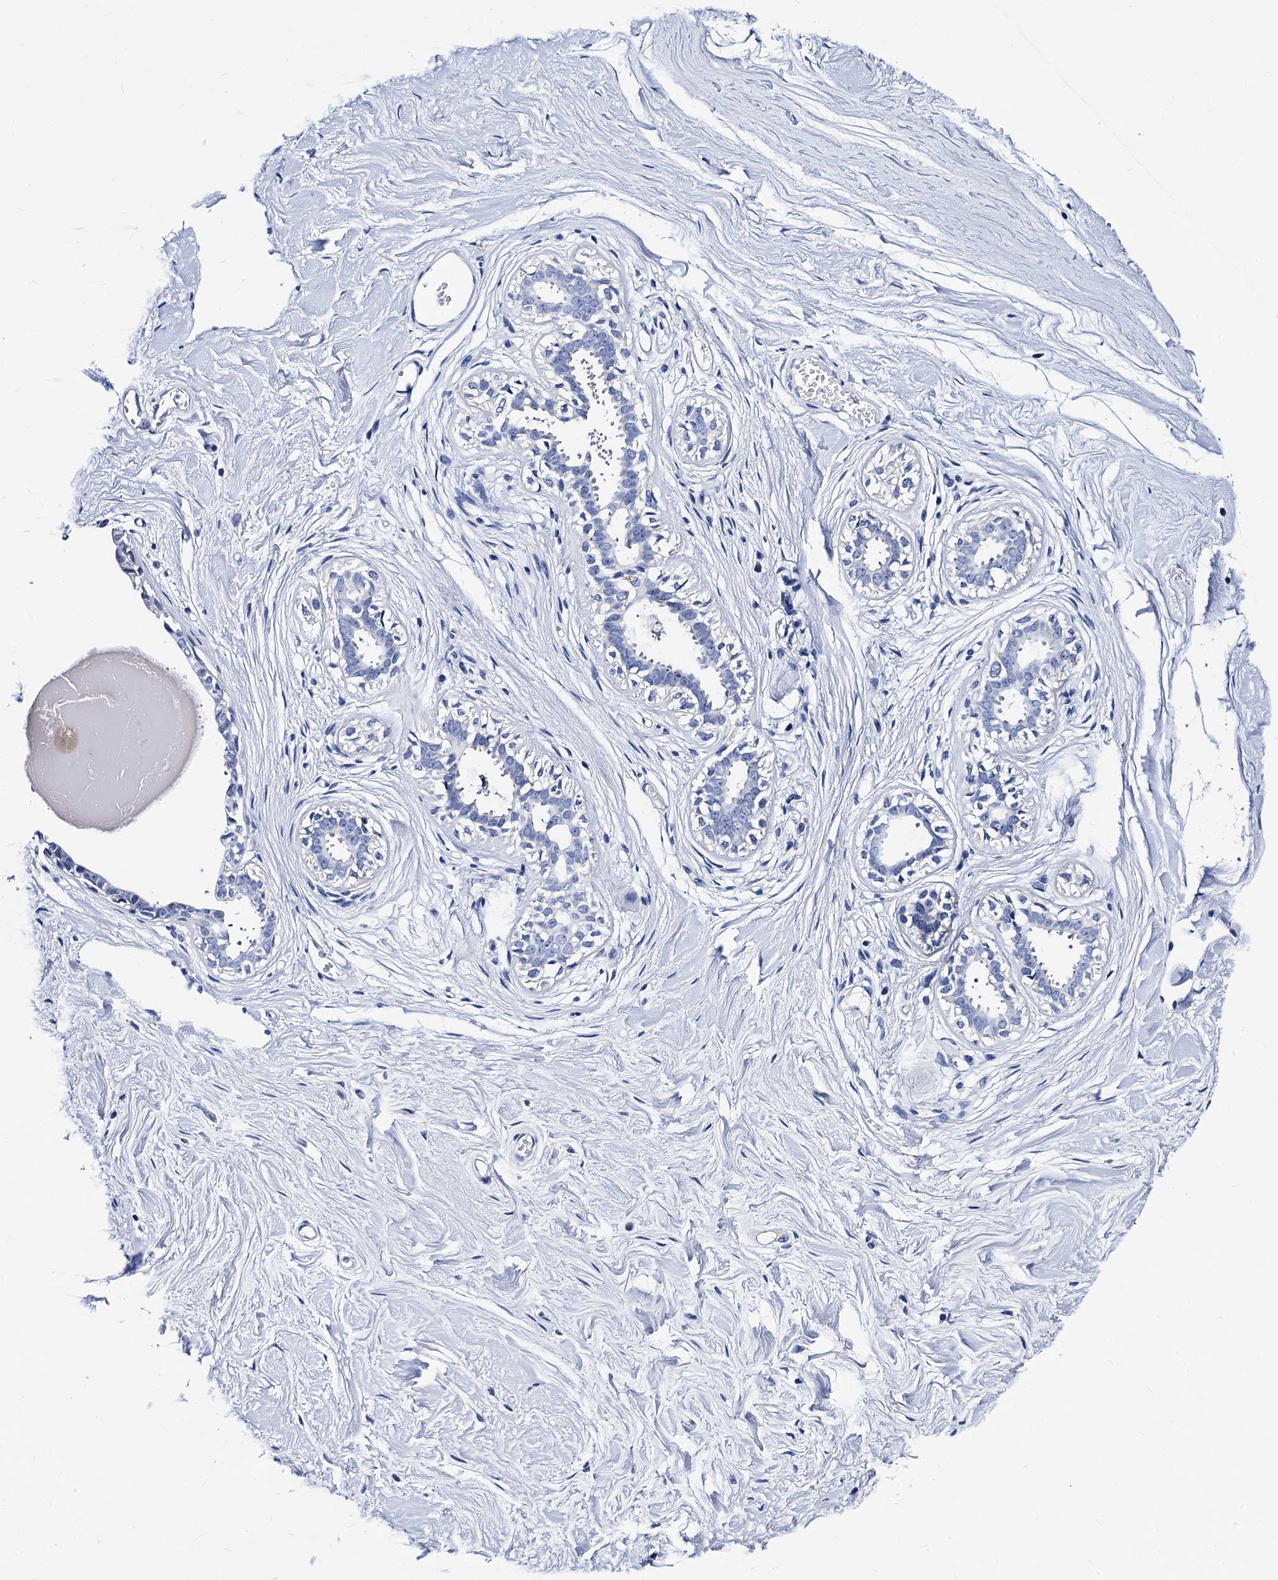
{"staining": {"intensity": "negative", "quantity": "none", "location": "none"}, "tissue": "breast", "cell_type": "Adipocytes", "image_type": "normal", "snomed": [{"axis": "morphology", "description": "Normal tissue, NOS"}, {"axis": "topography", "description": "Breast"}], "caption": "Immunohistochemistry image of normal human breast stained for a protein (brown), which demonstrates no staining in adipocytes. The staining was performed using DAB to visualize the protein expression in brown, while the nuclei were stained in blue with hematoxylin (Magnification: 20x).", "gene": "LRRC30", "patient": {"sex": "female", "age": 45}}